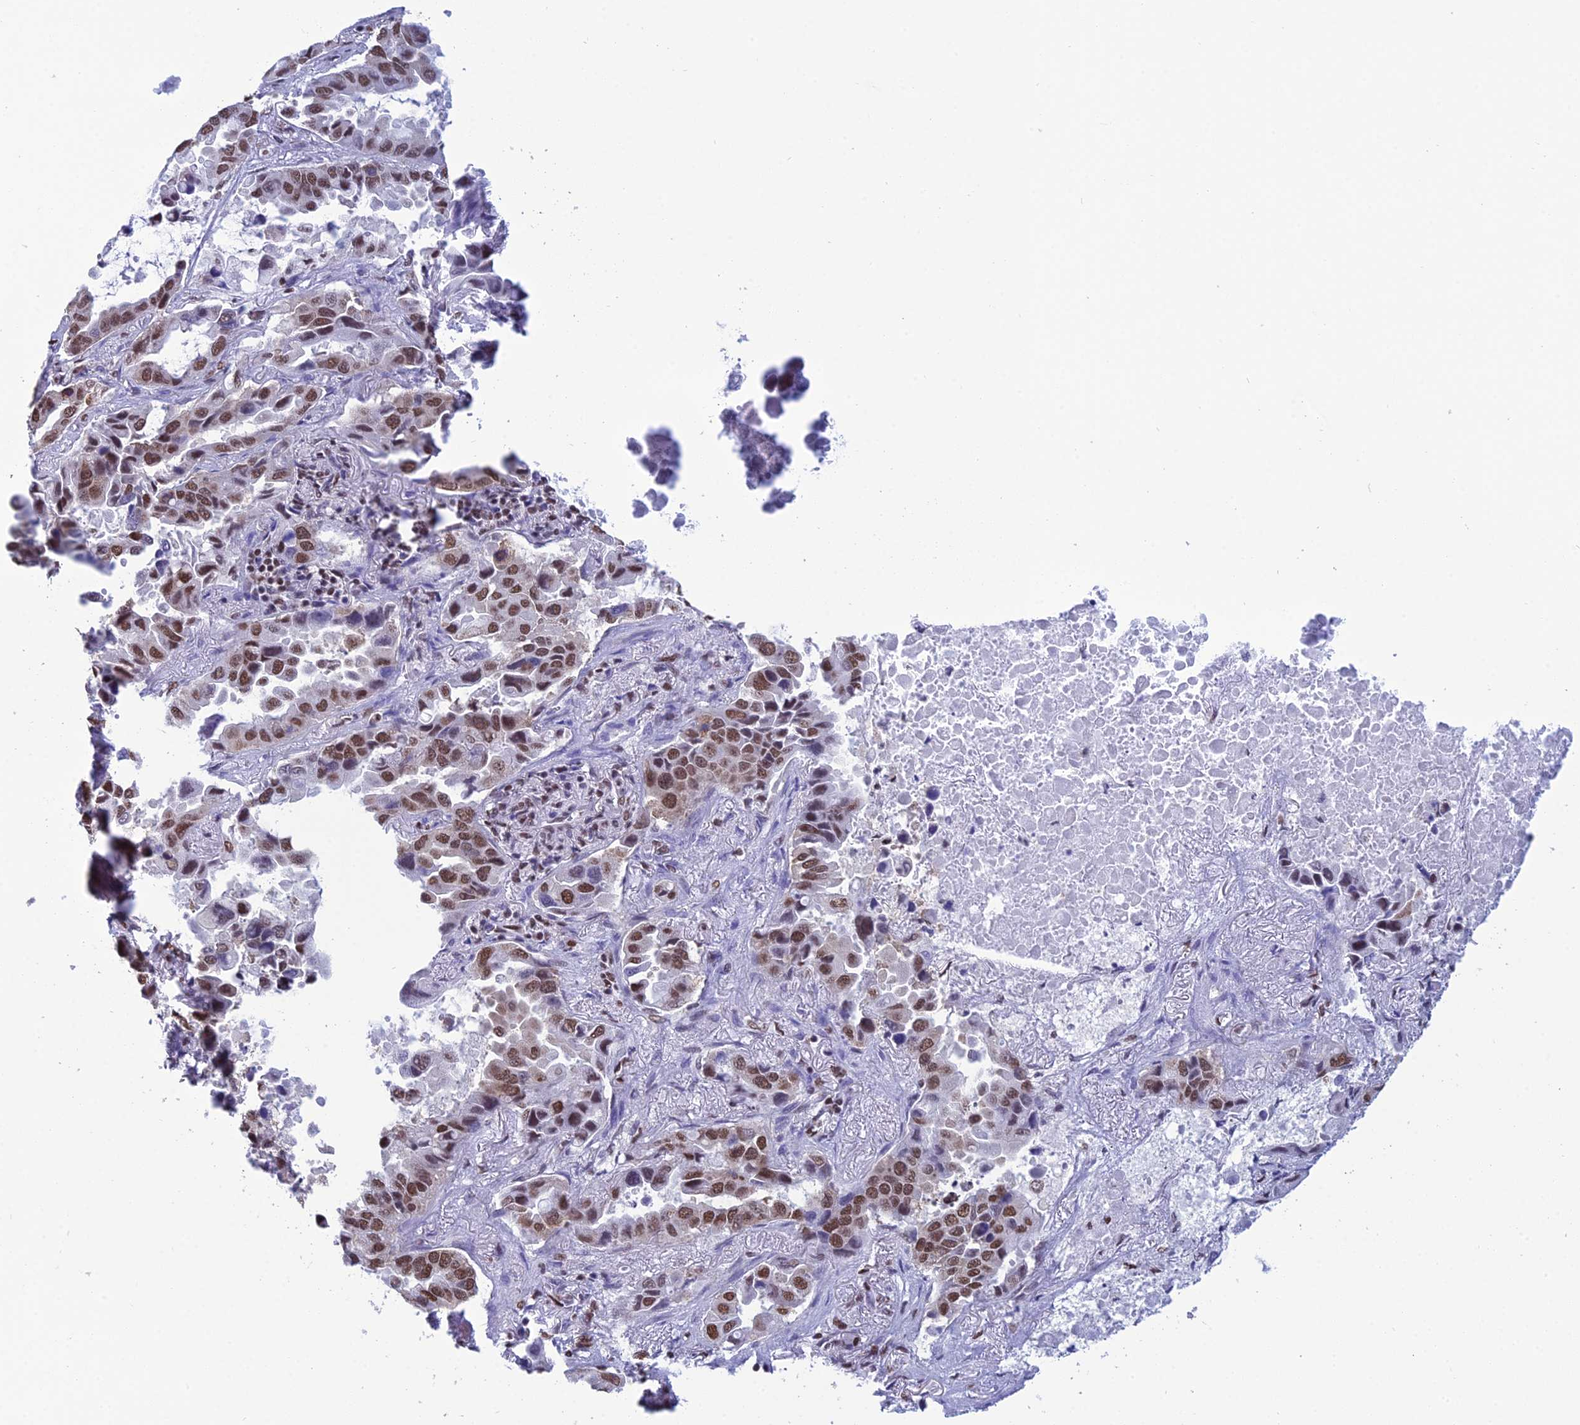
{"staining": {"intensity": "moderate", "quantity": ">75%", "location": "nuclear"}, "tissue": "lung cancer", "cell_type": "Tumor cells", "image_type": "cancer", "snomed": [{"axis": "morphology", "description": "Adenocarcinoma, NOS"}, {"axis": "topography", "description": "Lung"}], "caption": "Immunohistochemical staining of lung cancer (adenocarcinoma) demonstrates medium levels of moderate nuclear protein positivity in approximately >75% of tumor cells.", "gene": "PRAMEF12", "patient": {"sex": "male", "age": 64}}